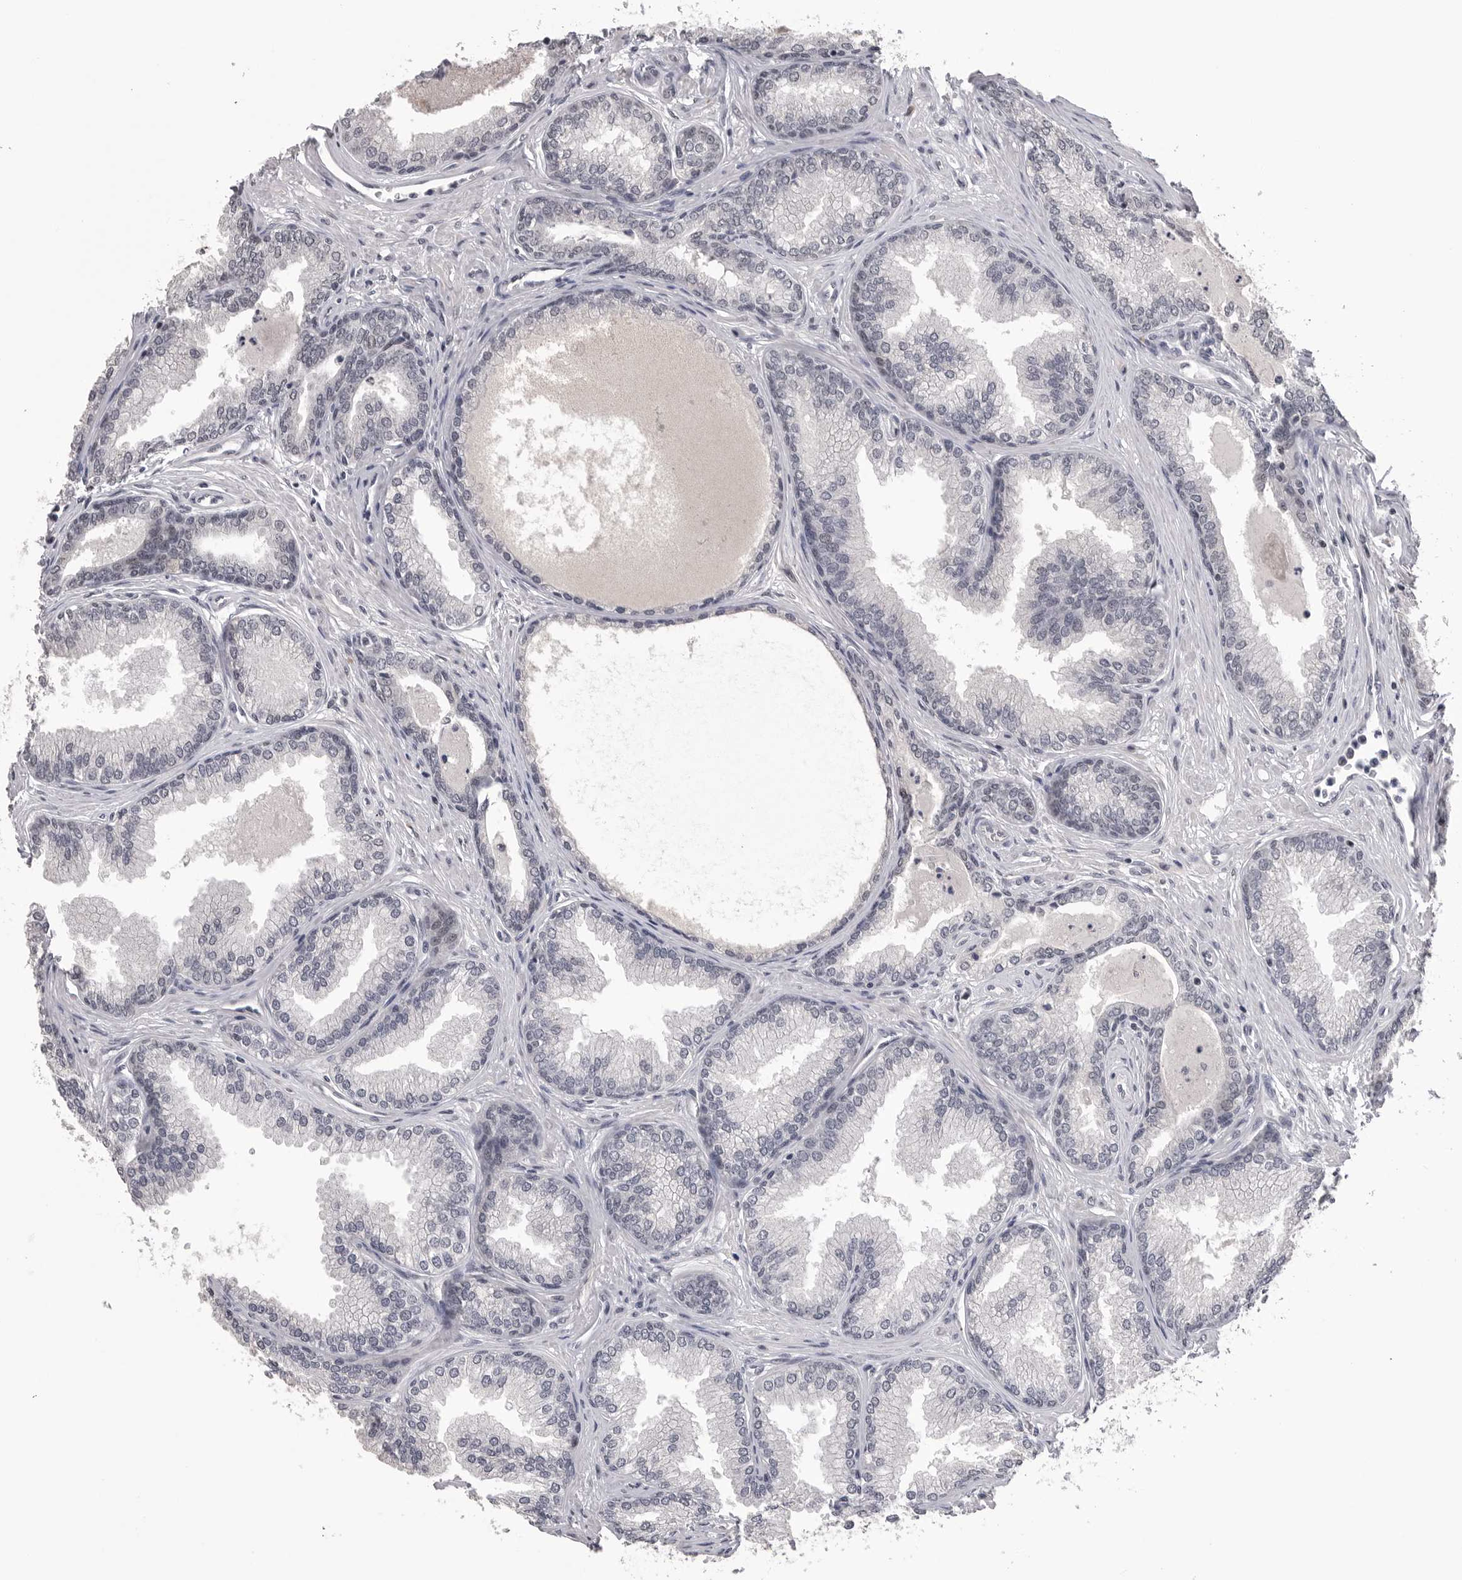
{"staining": {"intensity": "weak", "quantity": "25%-75%", "location": "nuclear"}, "tissue": "prostate cancer", "cell_type": "Tumor cells", "image_type": "cancer", "snomed": [{"axis": "morphology", "description": "Adenocarcinoma, High grade"}, {"axis": "topography", "description": "Prostate"}], "caption": "This is a histology image of IHC staining of high-grade adenocarcinoma (prostate), which shows weak expression in the nuclear of tumor cells.", "gene": "DLG2", "patient": {"sex": "male", "age": 70}}